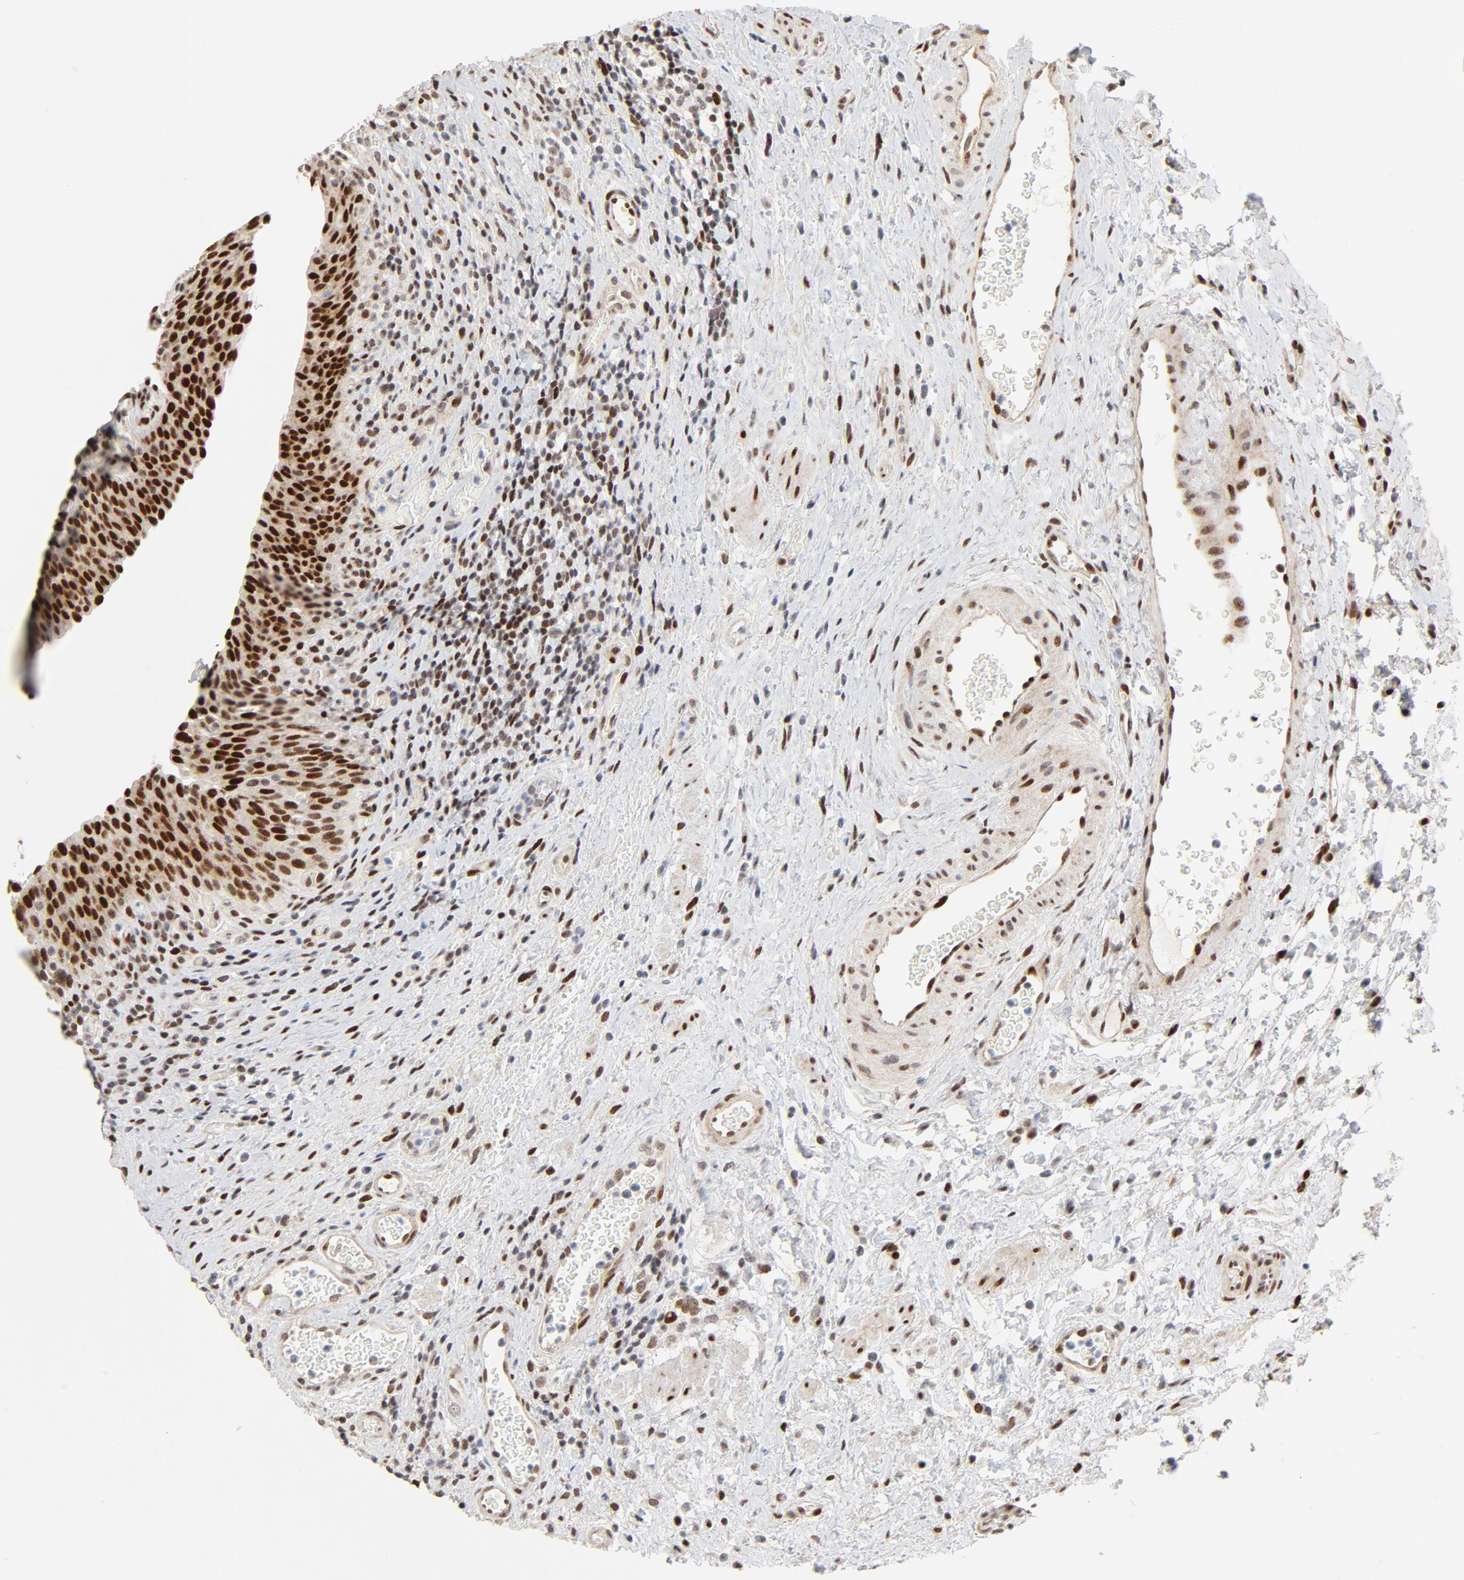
{"staining": {"intensity": "strong", "quantity": ">75%", "location": "nuclear"}, "tissue": "urinary bladder", "cell_type": "Urothelial cells", "image_type": "normal", "snomed": [{"axis": "morphology", "description": "Normal tissue, NOS"}, {"axis": "morphology", "description": "Urothelial carcinoma, High grade"}, {"axis": "topography", "description": "Urinary bladder"}], "caption": "A high-resolution image shows immunohistochemistry staining of benign urinary bladder, which reveals strong nuclear staining in about >75% of urothelial cells. The staining was performed using DAB, with brown indicating positive protein expression. Nuclei are stained blue with hematoxylin.", "gene": "GTF2I", "patient": {"sex": "male", "age": 51}}